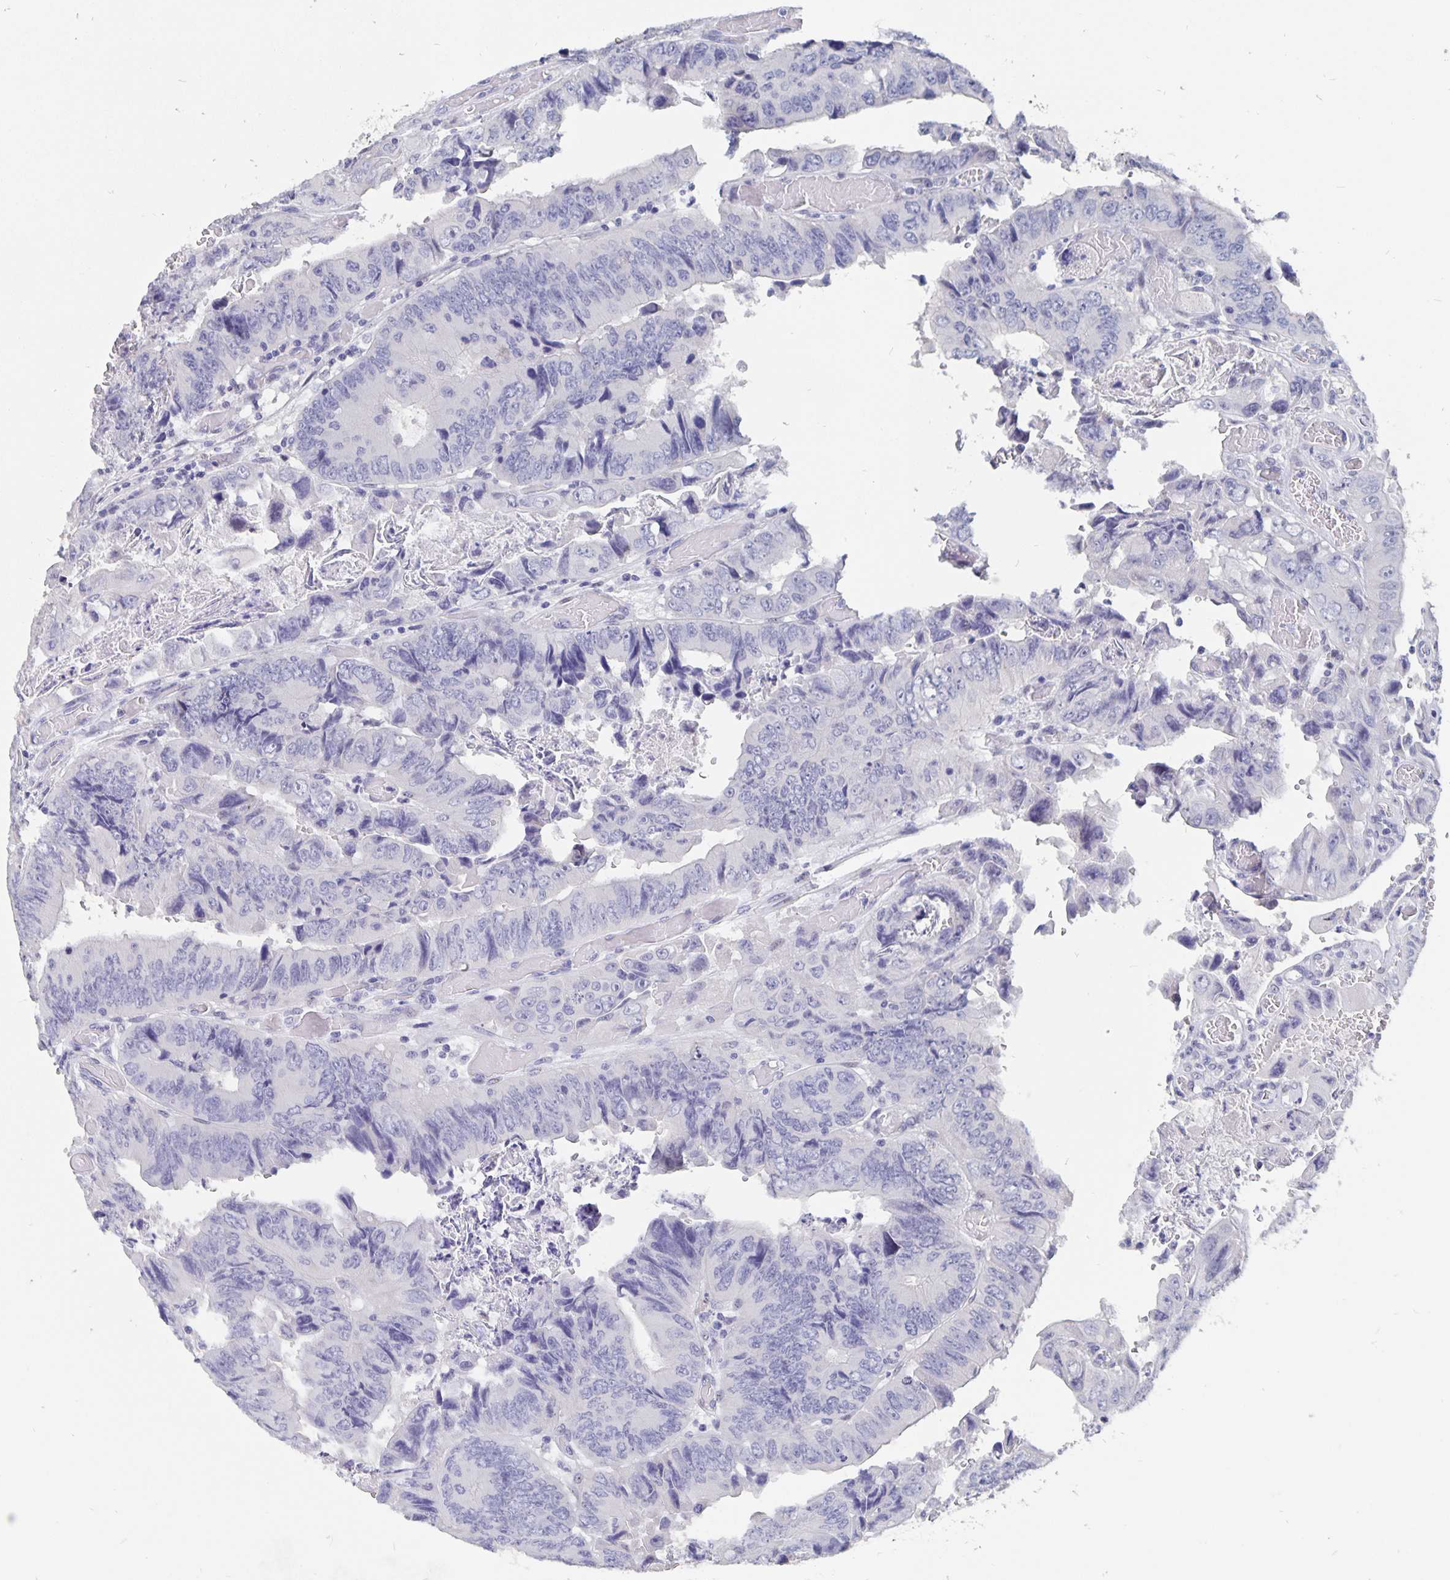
{"staining": {"intensity": "negative", "quantity": "none", "location": "none"}, "tissue": "colorectal cancer", "cell_type": "Tumor cells", "image_type": "cancer", "snomed": [{"axis": "morphology", "description": "Adenocarcinoma, NOS"}, {"axis": "topography", "description": "Colon"}], "caption": "The histopathology image shows no staining of tumor cells in adenocarcinoma (colorectal).", "gene": "SMOC1", "patient": {"sex": "female", "age": 84}}